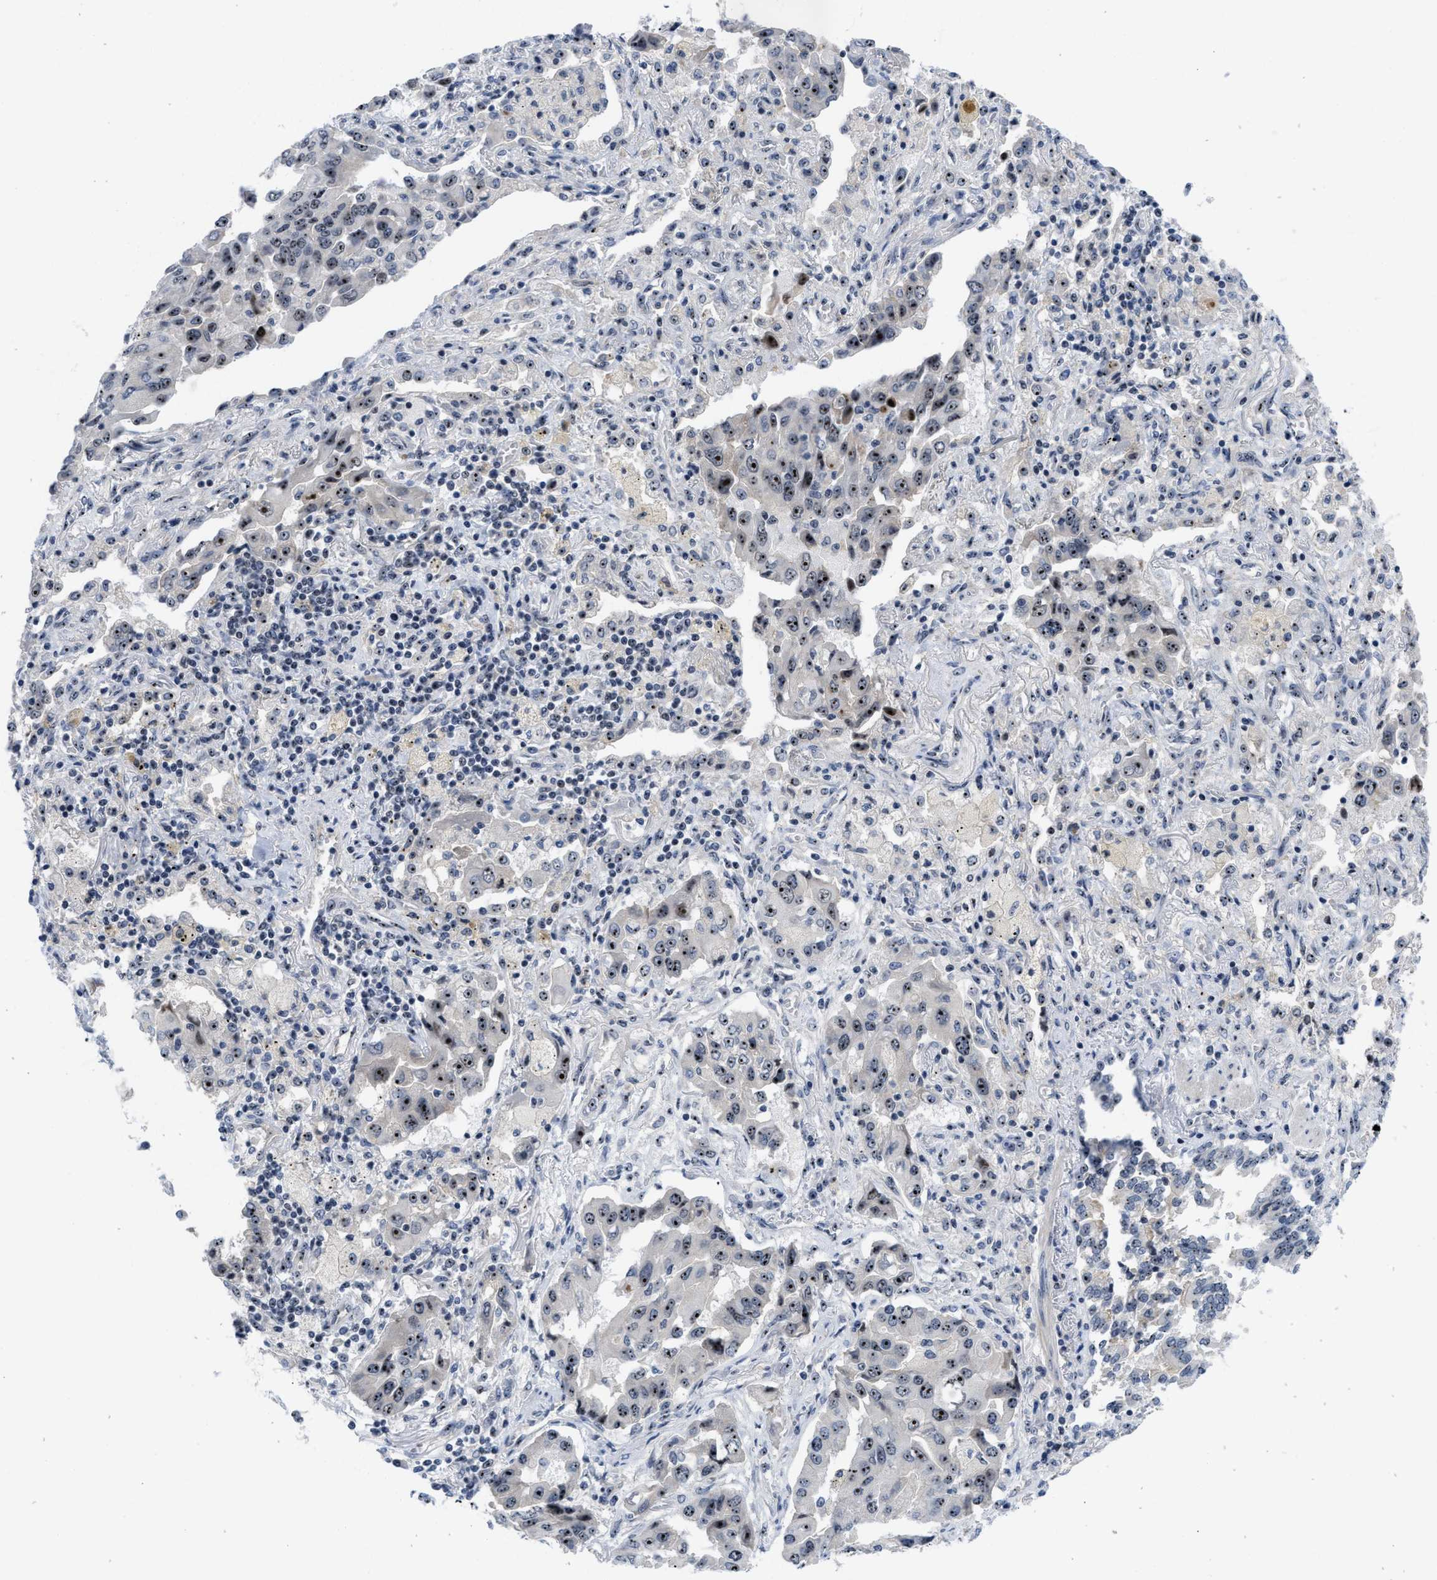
{"staining": {"intensity": "strong", "quantity": "25%-75%", "location": "nuclear"}, "tissue": "lung cancer", "cell_type": "Tumor cells", "image_type": "cancer", "snomed": [{"axis": "morphology", "description": "Adenocarcinoma, NOS"}, {"axis": "topography", "description": "Lung"}], "caption": "The photomicrograph demonstrates a brown stain indicating the presence of a protein in the nuclear of tumor cells in adenocarcinoma (lung).", "gene": "NOP58", "patient": {"sex": "female", "age": 65}}